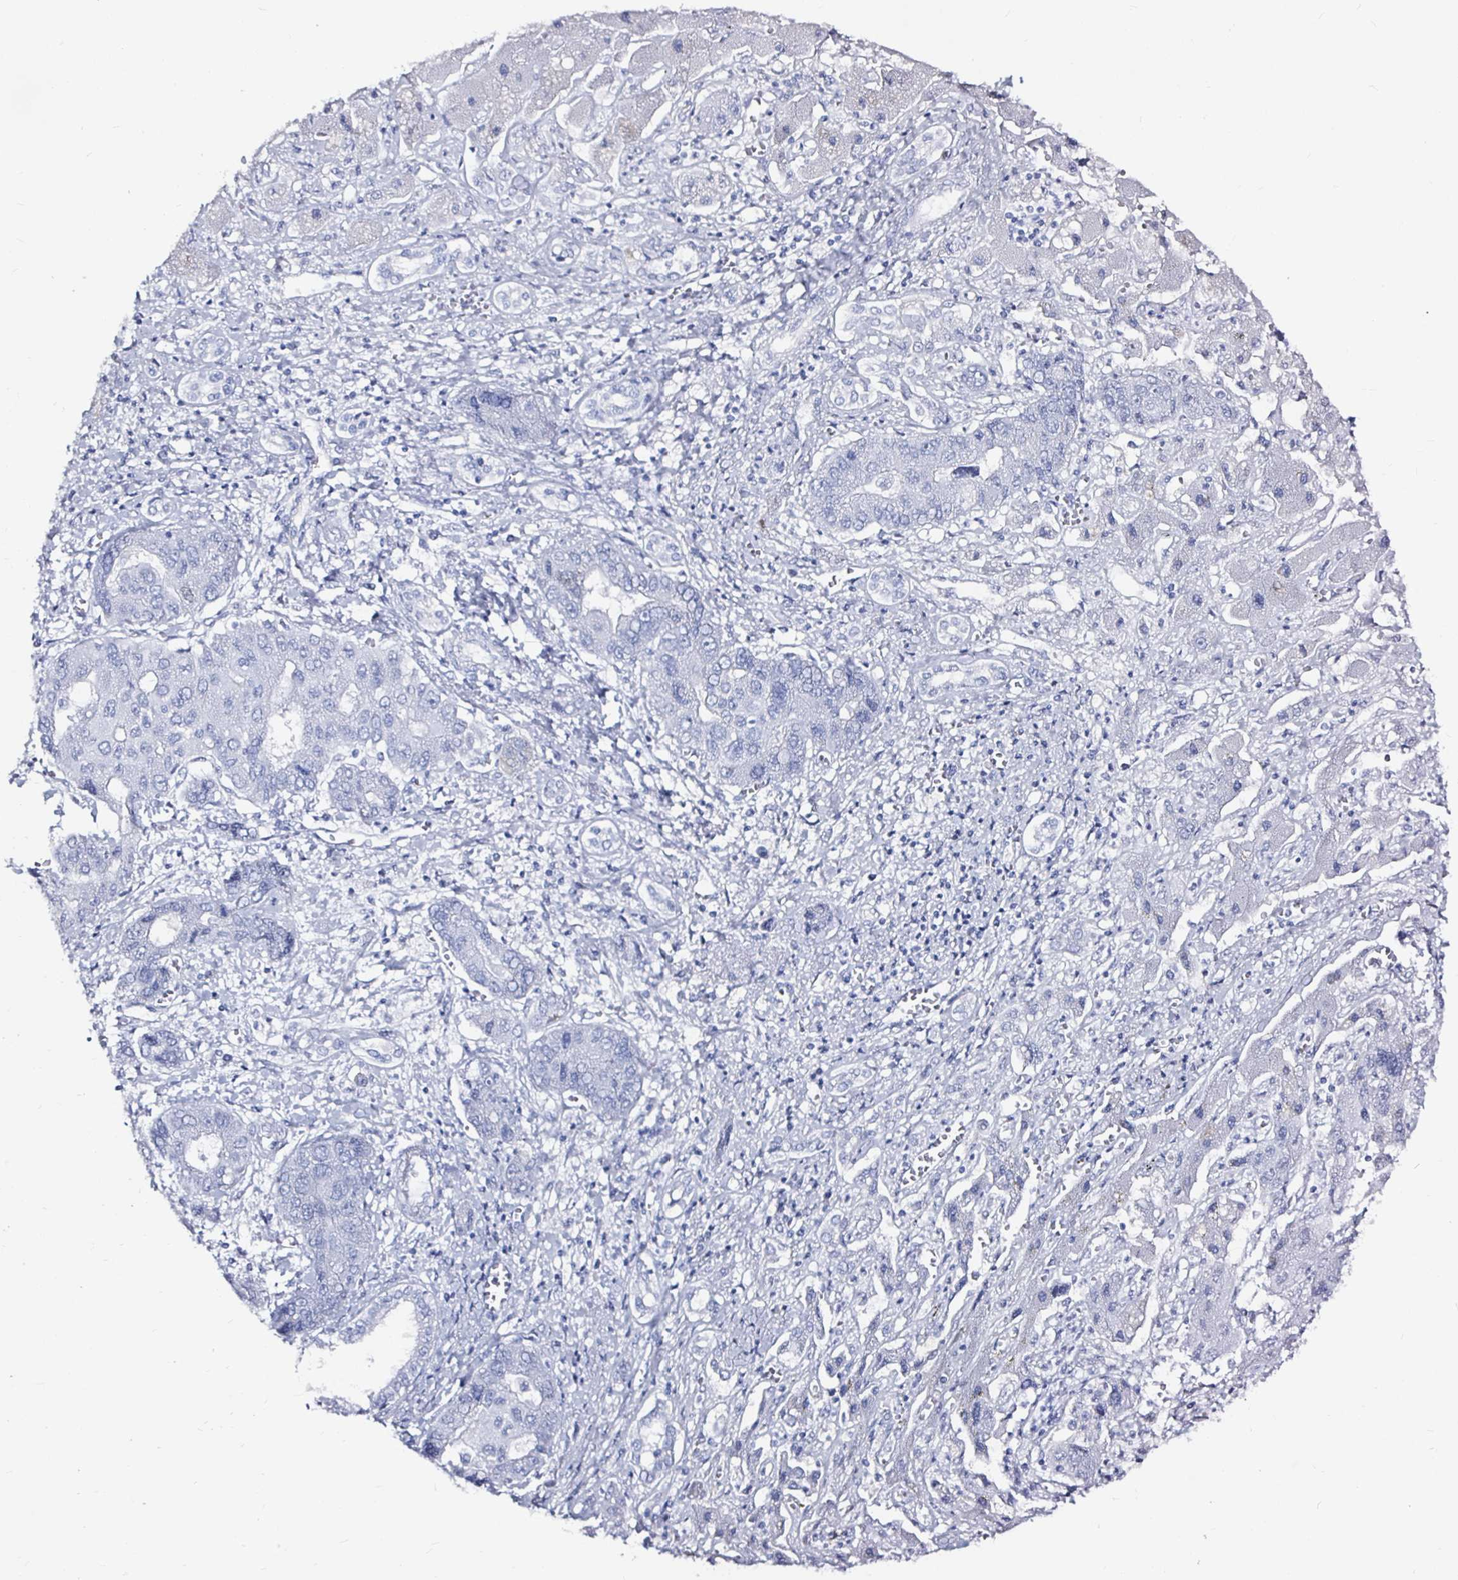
{"staining": {"intensity": "negative", "quantity": "none", "location": "none"}, "tissue": "liver cancer", "cell_type": "Tumor cells", "image_type": "cancer", "snomed": [{"axis": "morphology", "description": "Cholangiocarcinoma"}, {"axis": "topography", "description": "Liver"}], "caption": "Human liver cholangiocarcinoma stained for a protein using immunohistochemistry (IHC) reveals no positivity in tumor cells.", "gene": "LUZP4", "patient": {"sex": "male", "age": 67}}